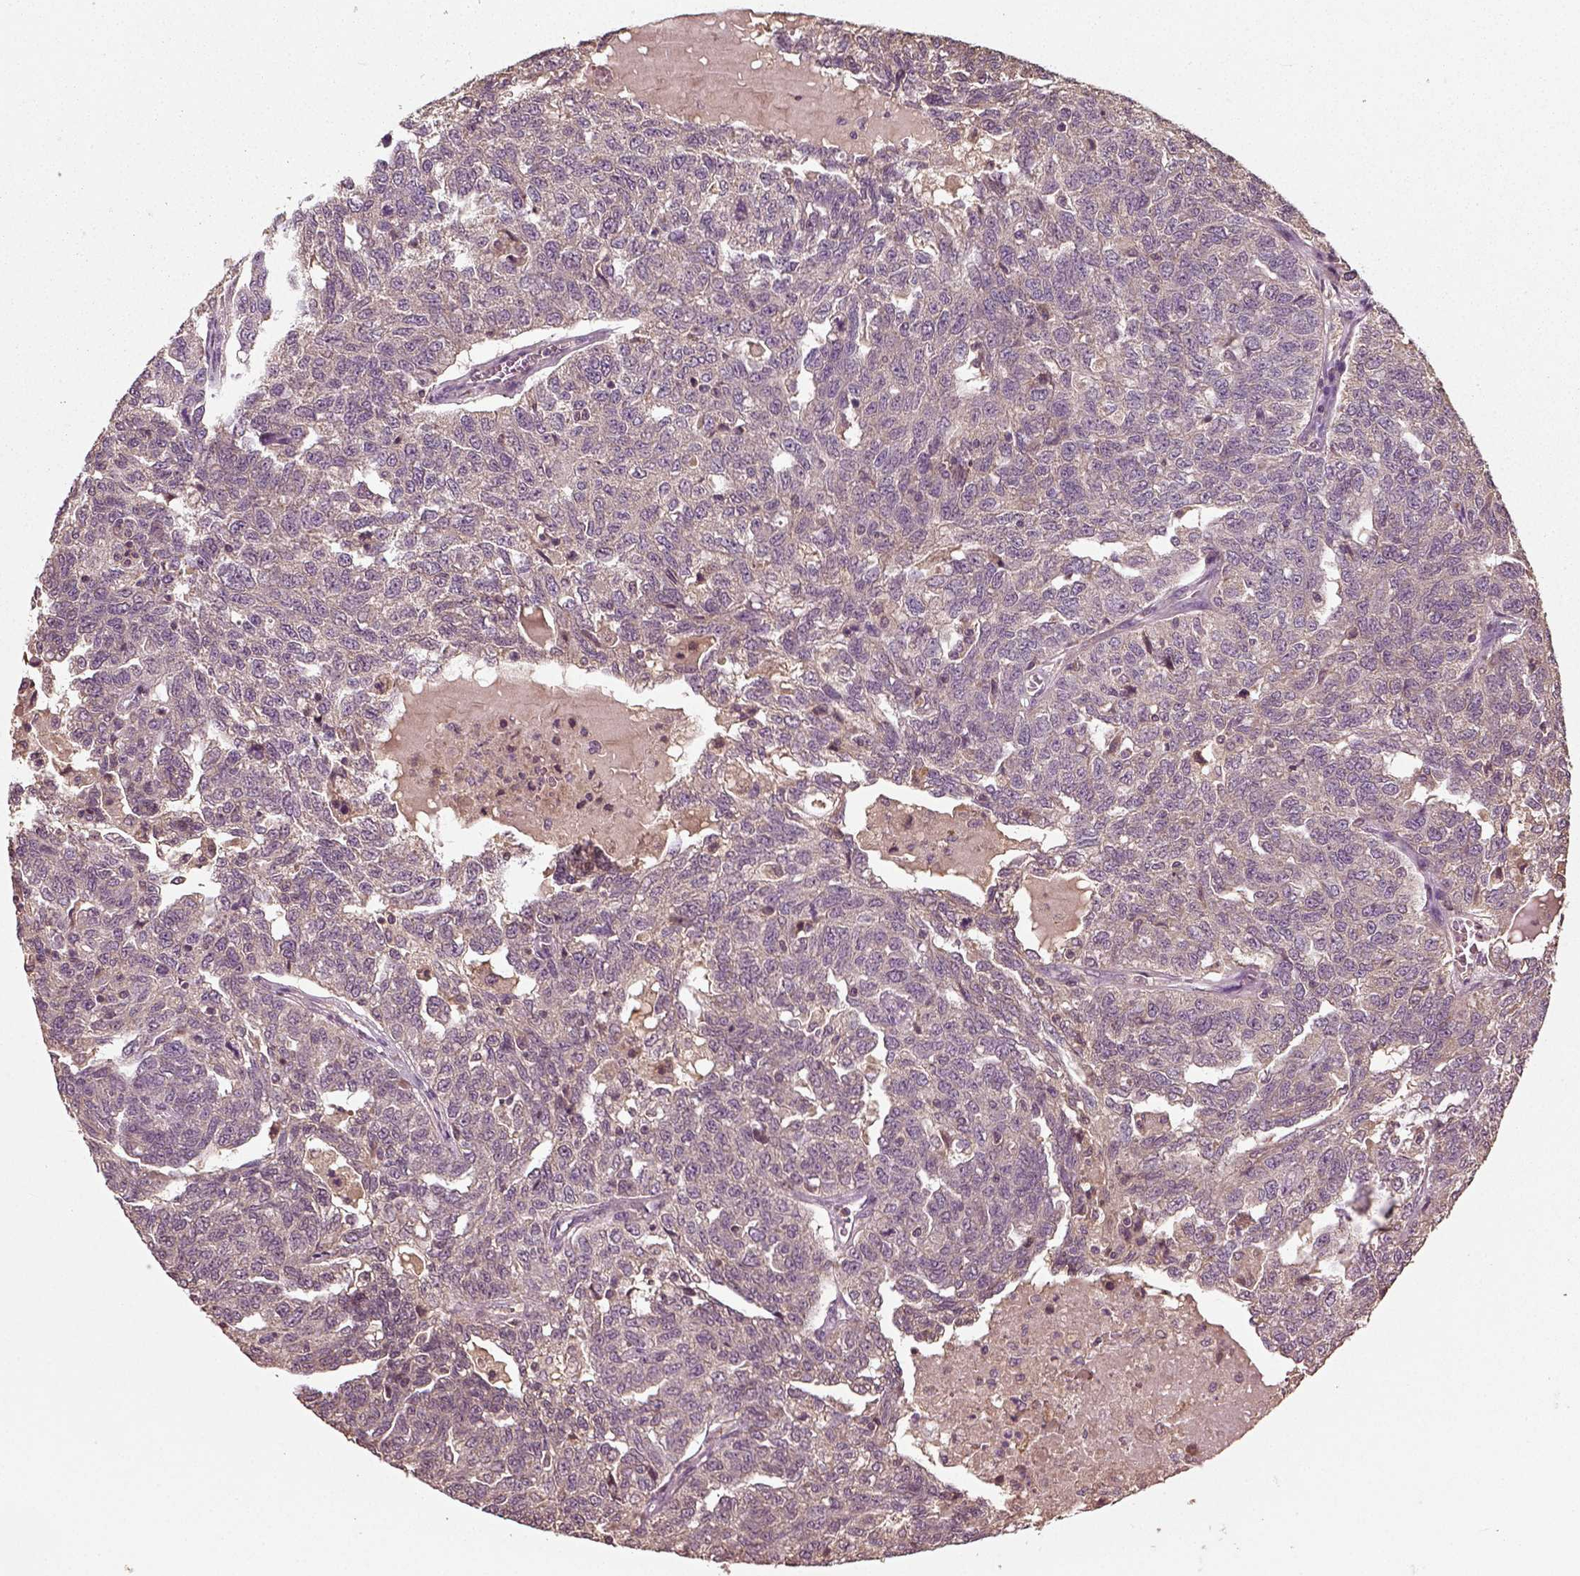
{"staining": {"intensity": "negative", "quantity": "none", "location": "none"}, "tissue": "ovarian cancer", "cell_type": "Tumor cells", "image_type": "cancer", "snomed": [{"axis": "morphology", "description": "Cystadenocarcinoma, serous, NOS"}, {"axis": "topography", "description": "Ovary"}], "caption": "An image of human ovarian serous cystadenocarcinoma is negative for staining in tumor cells.", "gene": "ERV3-1", "patient": {"sex": "female", "age": 71}}